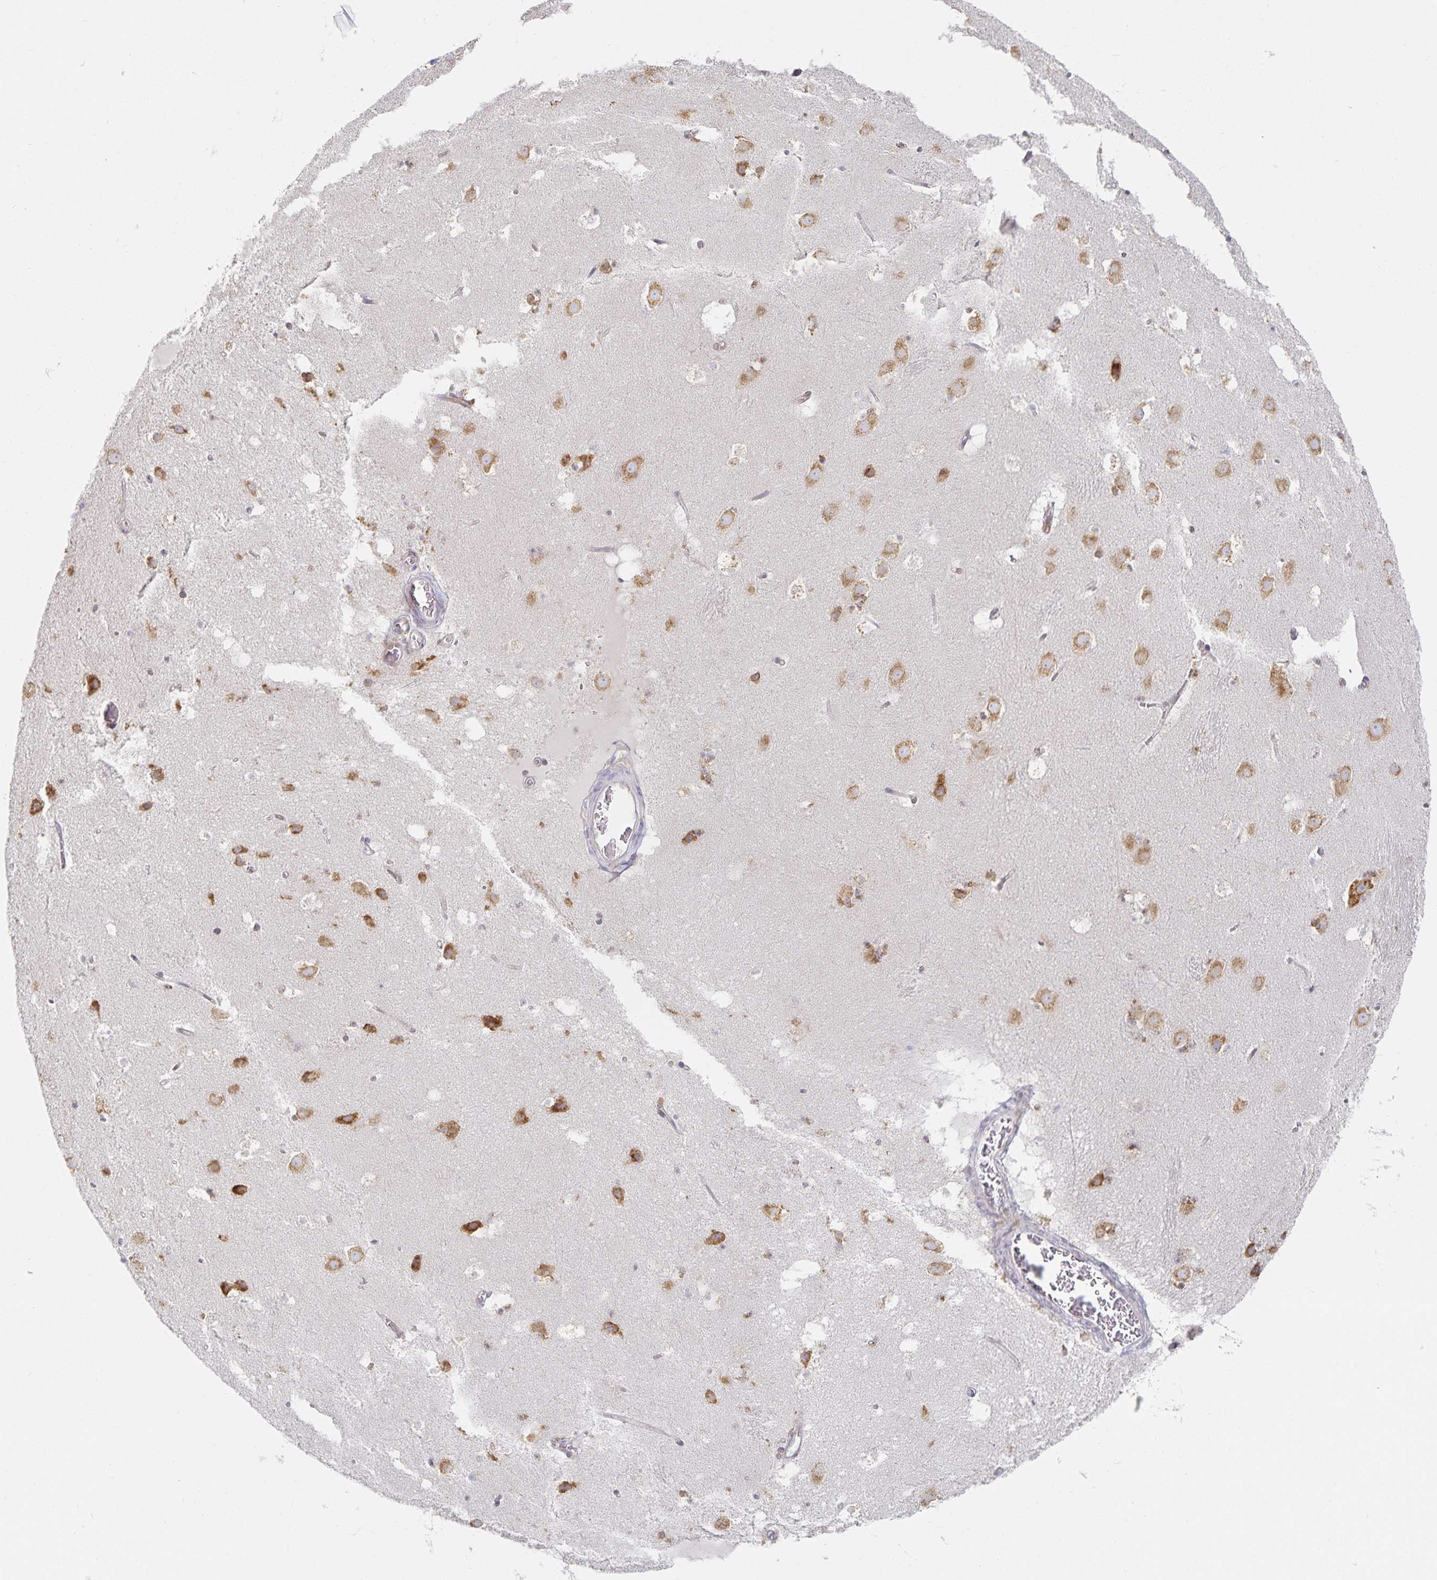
{"staining": {"intensity": "moderate", "quantity": "<25%", "location": "cytoplasmic/membranous"}, "tissue": "caudate", "cell_type": "Glial cells", "image_type": "normal", "snomed": [{"axis": "morphology", "description": "Normal tissue, NOS"}, {"axis": "topography", "description": "Lateral ventricle wall"}], "caption": "A micrograph of human caudate stained for a protein exhibits moderate cytoplasmic/membranous brown staining in glial cells. (Brightfield microscopy of DAB IHC at high magnification).", "gene": "NOMO1", "patient": {"sex": "male", "age": 37}}